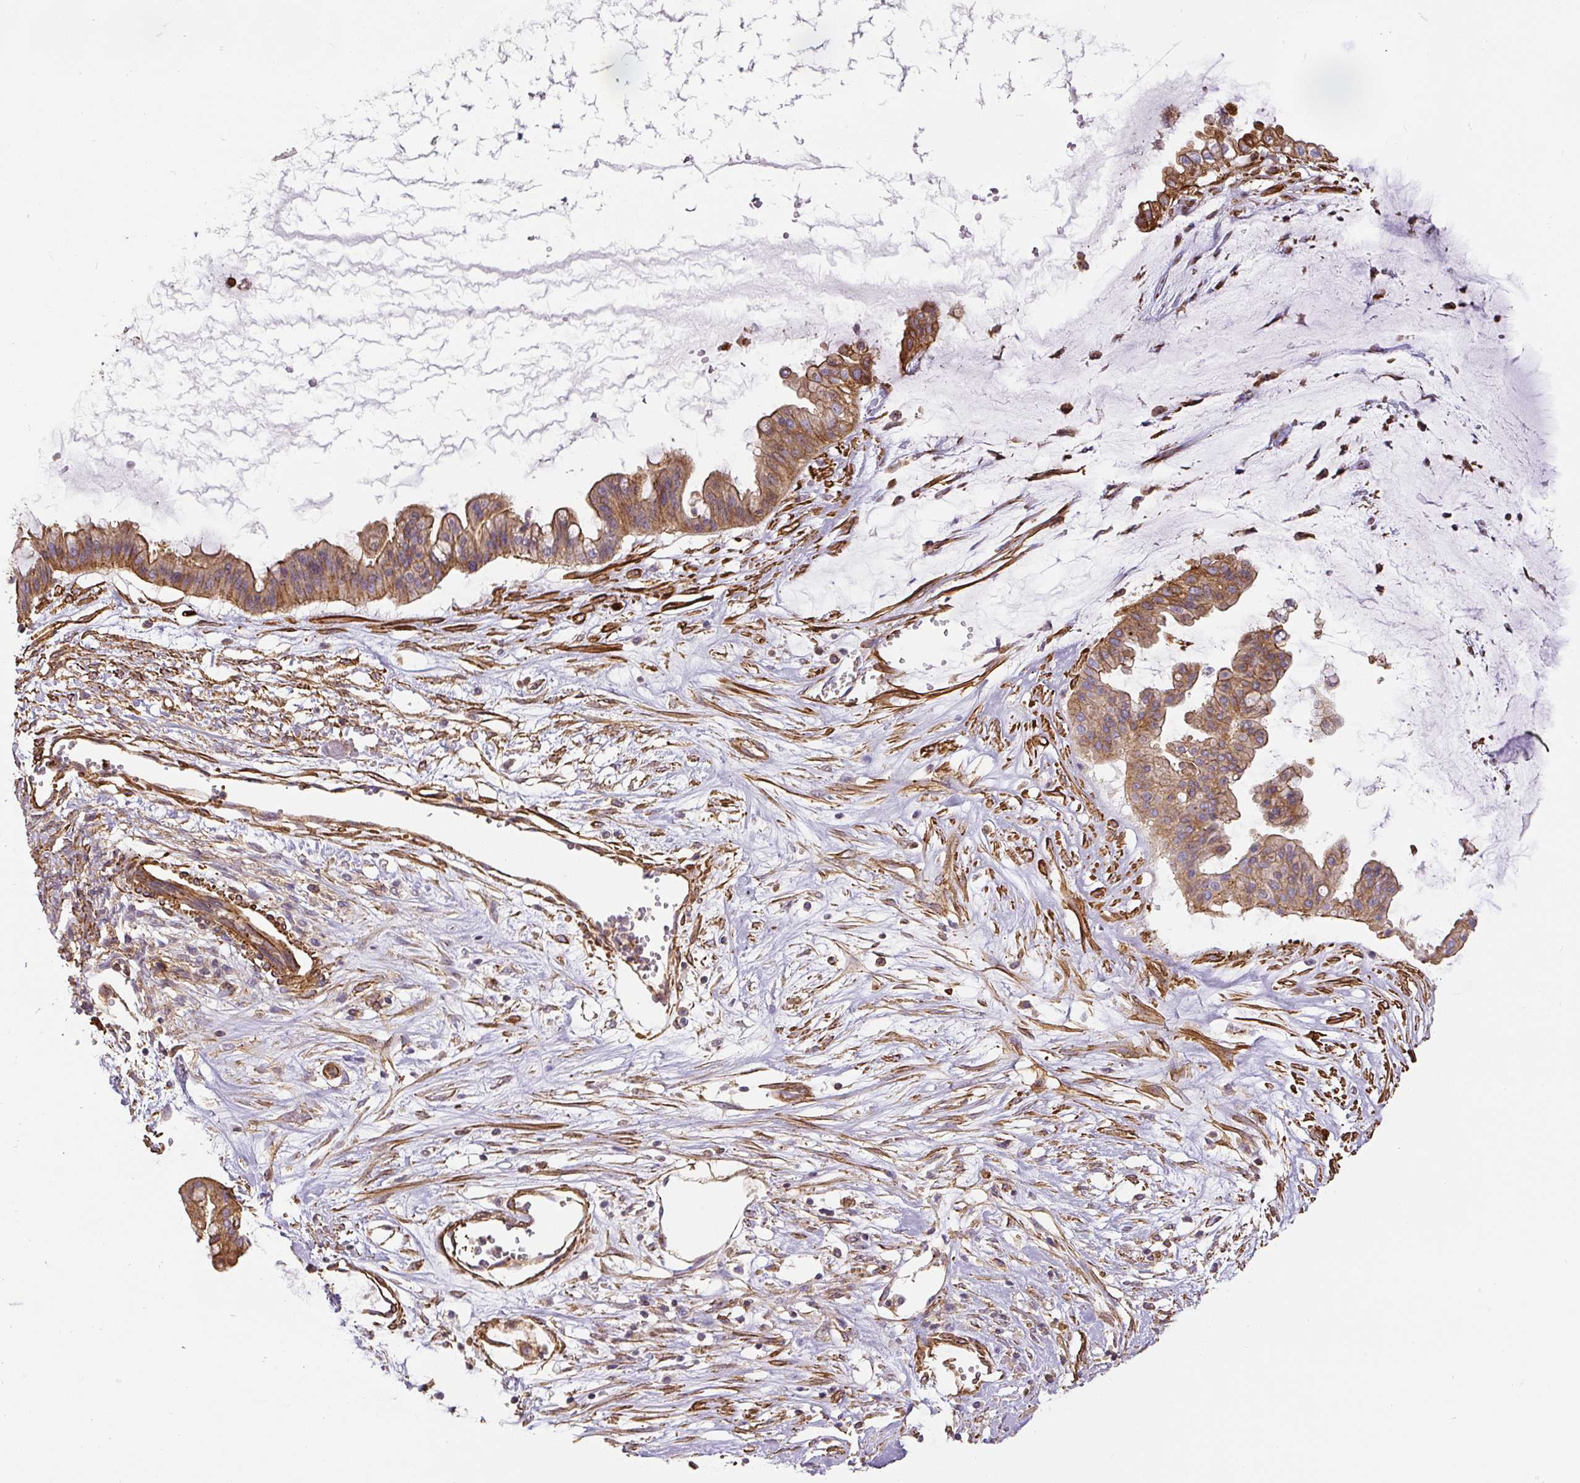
{"staining": {"intensity": "moderate", "quantity": ">75%", "location": "cytoplasmic/membranous"}, "tissue": "ovarian cancer", "cell_type": "Tumor cells", "image_type": "cancer", "snomed": [{"axis": "morphology", "description": "Cystadenocarcinoma, mucinous, NOS"}, {"axis": "topography", "description": "Ovary"}], "caption": "The micrograph displays immunohistochemical staining of ovarian cancer (mucinous cystadenocarcinoma). There is moderate cytoplasmic/membranous staining is present in approximately >75% of tumor cells.", "gene": "MYL12A", "patient": {"sex": "female", "age": 73}}